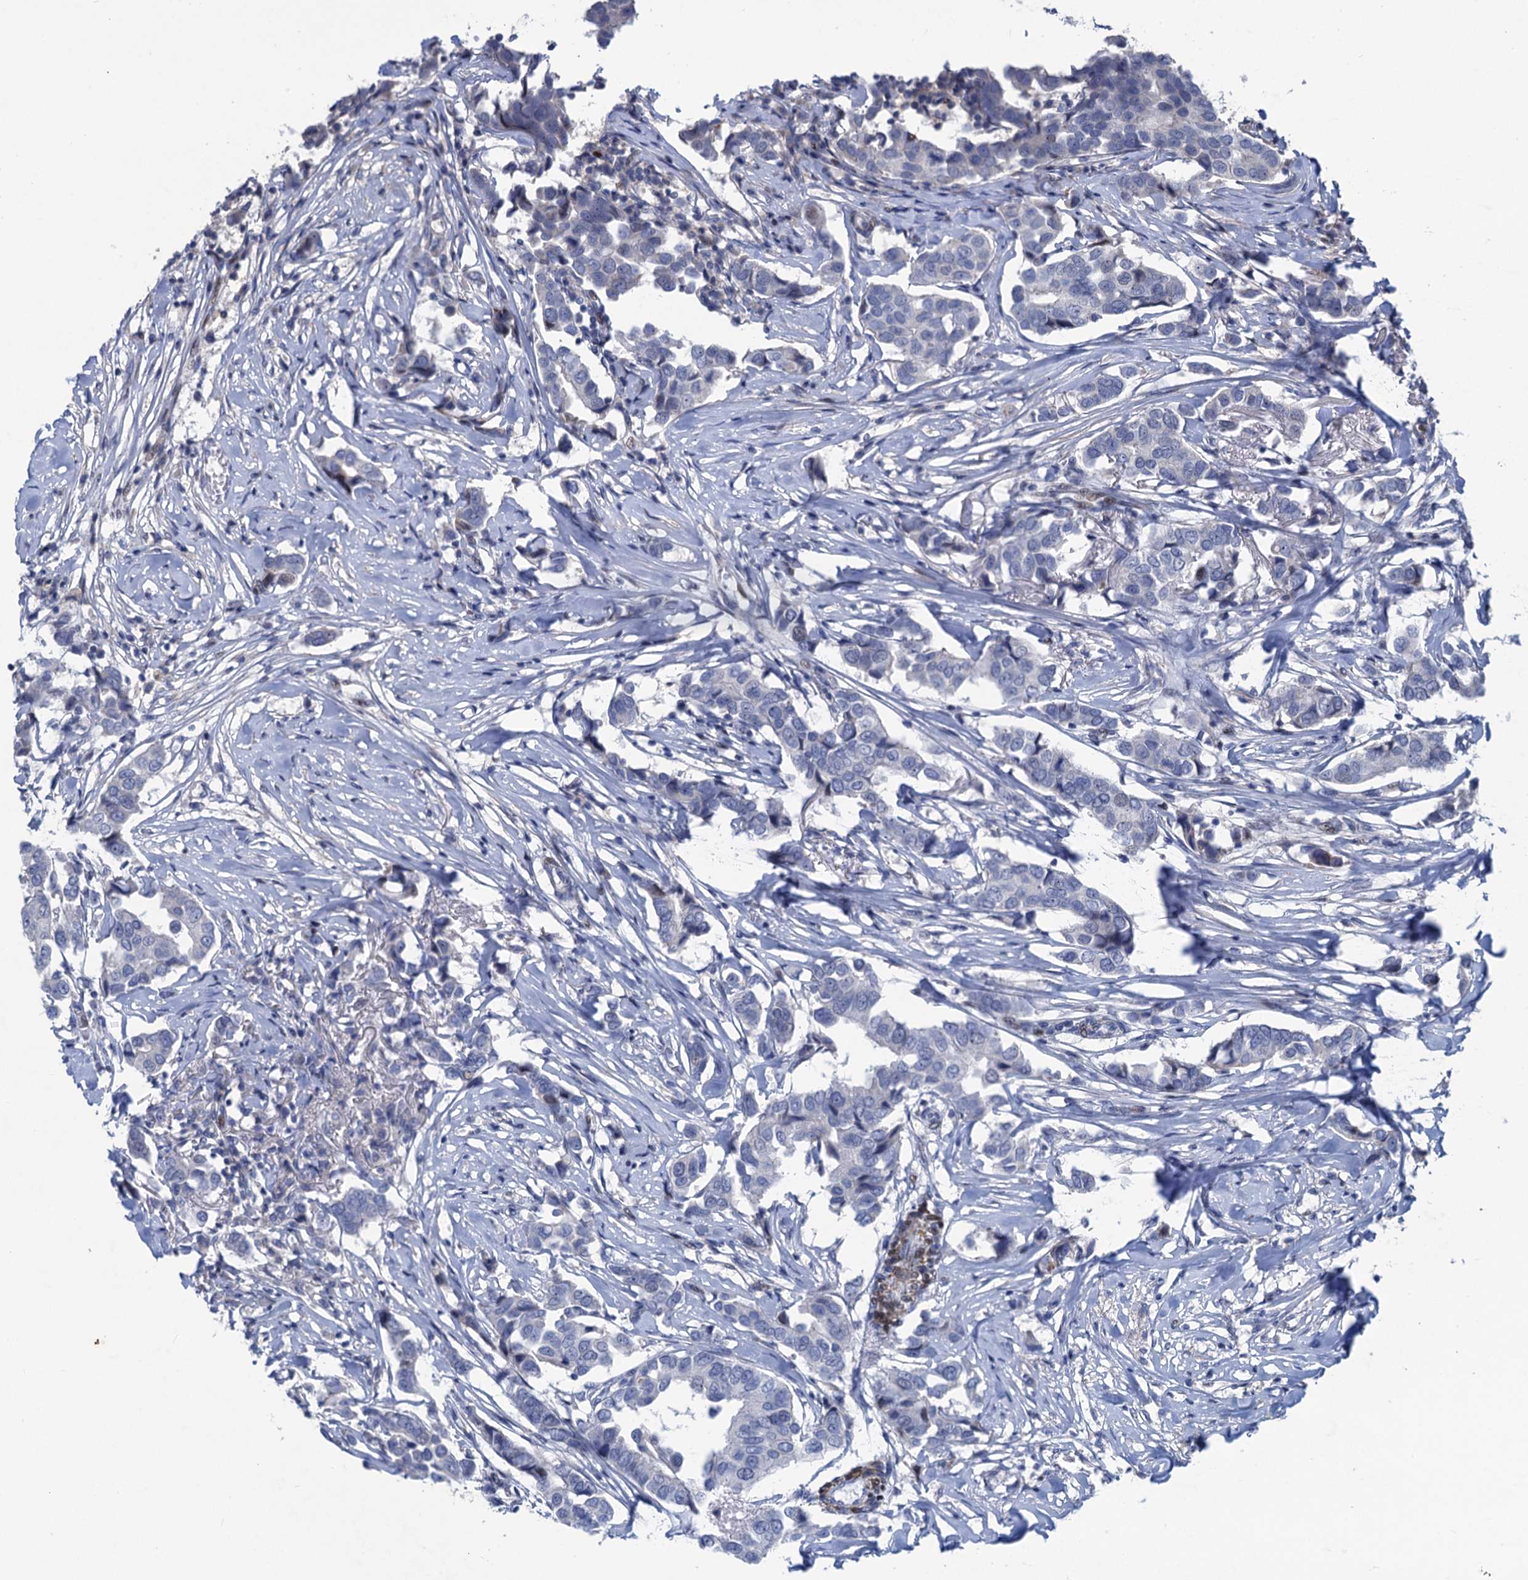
{"staining": {"intensity": "negative", "quantity": "none", "location": "none"}, "tissue": "breast cancer", "cell_type": "Tumor cells", "image_type": "cancer", "snomed": [{"axis": "morphology", "description": "Duct carcinoma"}, {"axis": "topography", "description": "Breast"}], "caption": "High power microscopy photomicrograph of an IHC image of breast cancer (infiltrating ductal carcinoma), revealing no significant positivity in tumor cells. The staining is performed using DAB brown chromogen with nuclei counter-stained in using hematoxylin.", "gene": "ESYT3", "patient": {"sex": "female", "age": 80}}